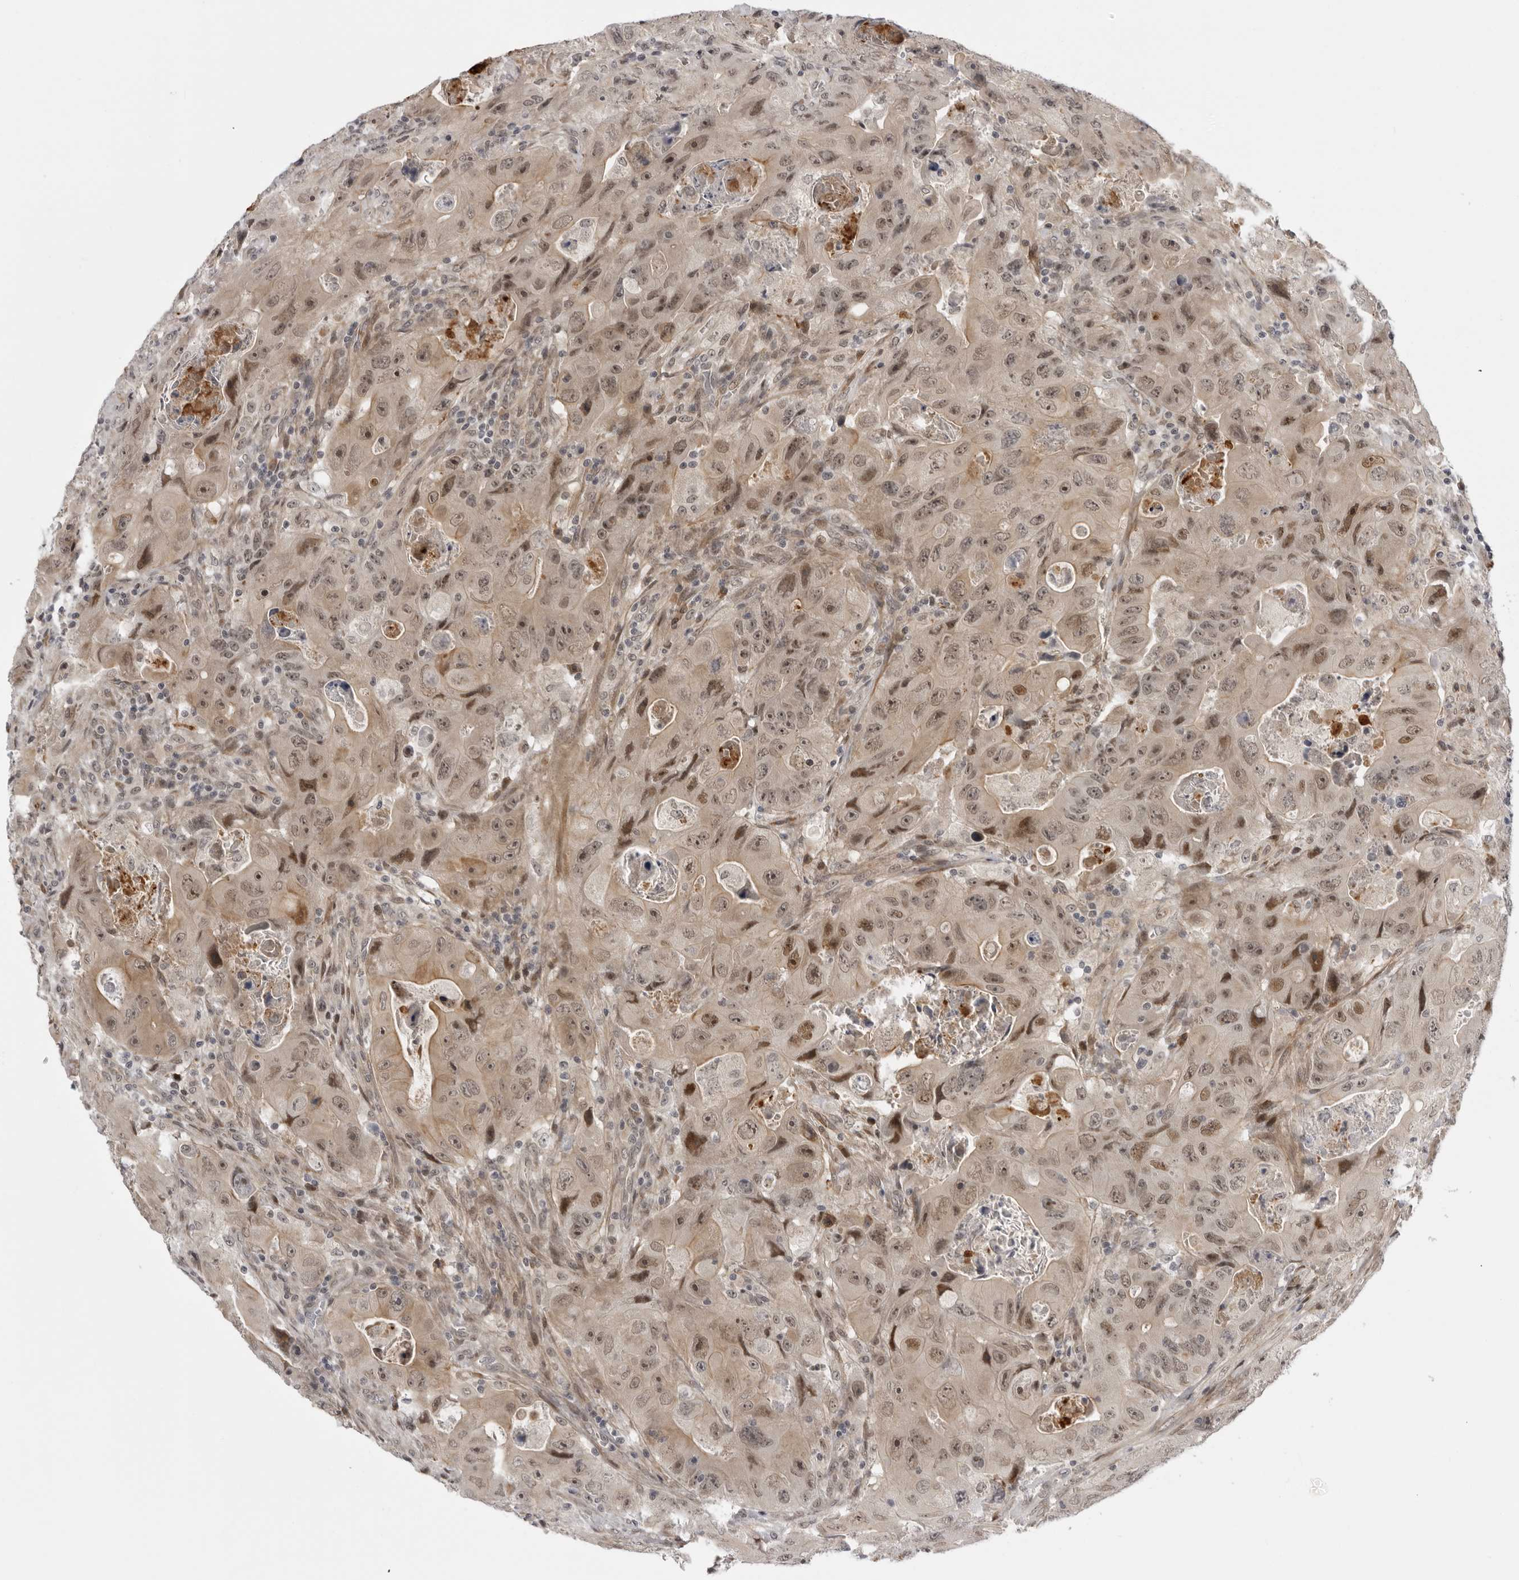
{"staining": {"intensity": "moderate", "quantity": ">75%", "location": "nuclear"}, "tissue": "colorectal cancer", "cell_type": "Tumor cells", "image_type": "cancer", "snomed": [{"axis": "morphology", "description": "Adenocarcinoma, NOS"}, {"axis": "topography", "description": "Colon"}], "caption": "Colorectal adenocarcinoma was stained to show a protein in brown. There is medium levels of moderate nuclear expression in approximately >75% of tumor cells.", "gene": "ALPK2", "patient": {"sex": "female", "age": 46}}